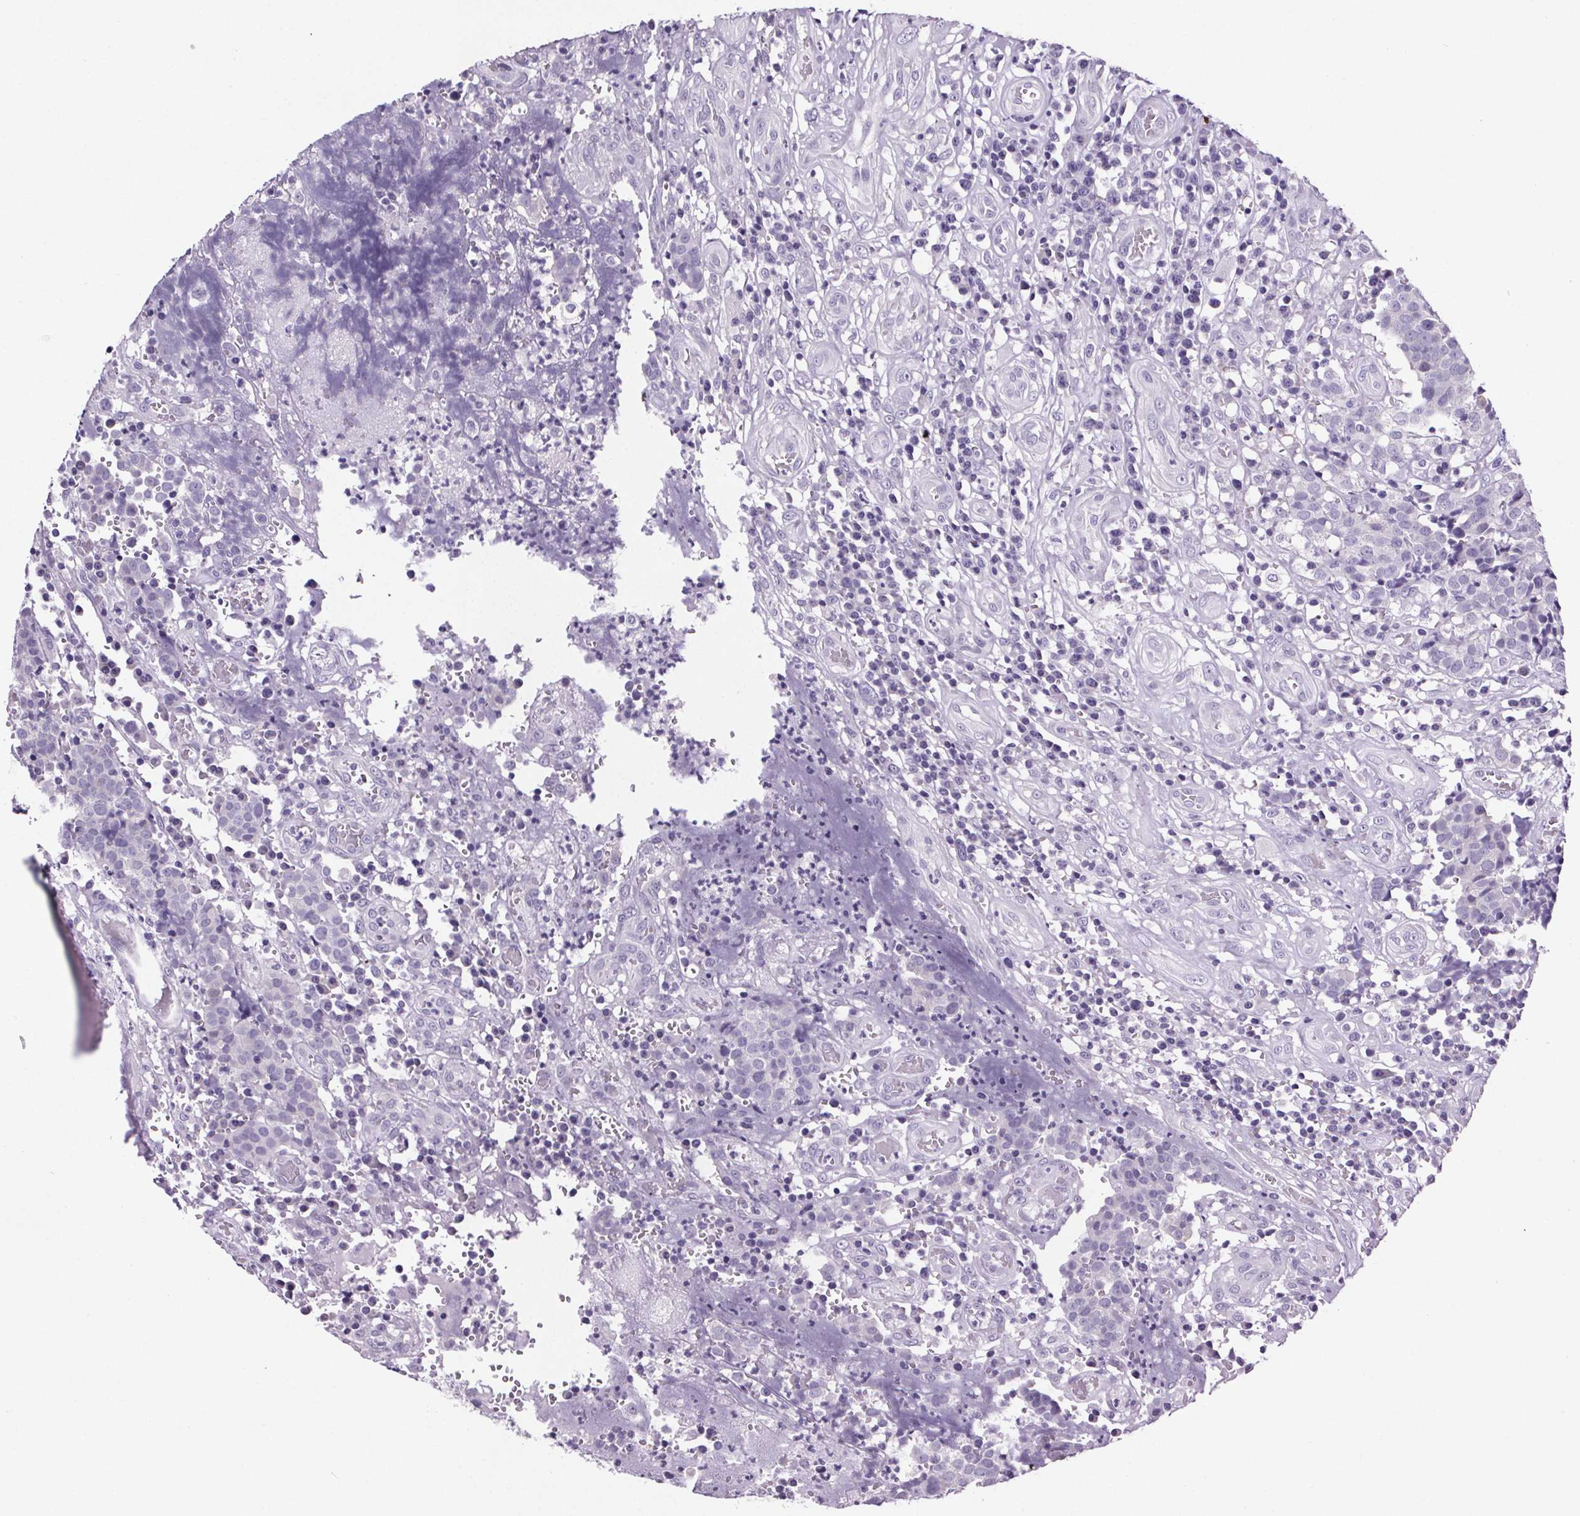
{"staining": {"intensity": "negative", "quantity": "none", "location": "none"}, "tissue": "prostate cancer", "cell_type": "Tumor cells", "image_type": "cancer", "snomed": [{"axis": "morphology", "description": "Adenocarcinoma, High grade"}, {"axis": "topography", "description": "Prostate and seminal vesicle, NOS"}], "caption": "The IHC micrograph has no significant expression in tumor cells of prostate high-grade adenocarcinoma tissue.", "gene": "CUBN", "patient": {"sex": "male", "age": 60}}